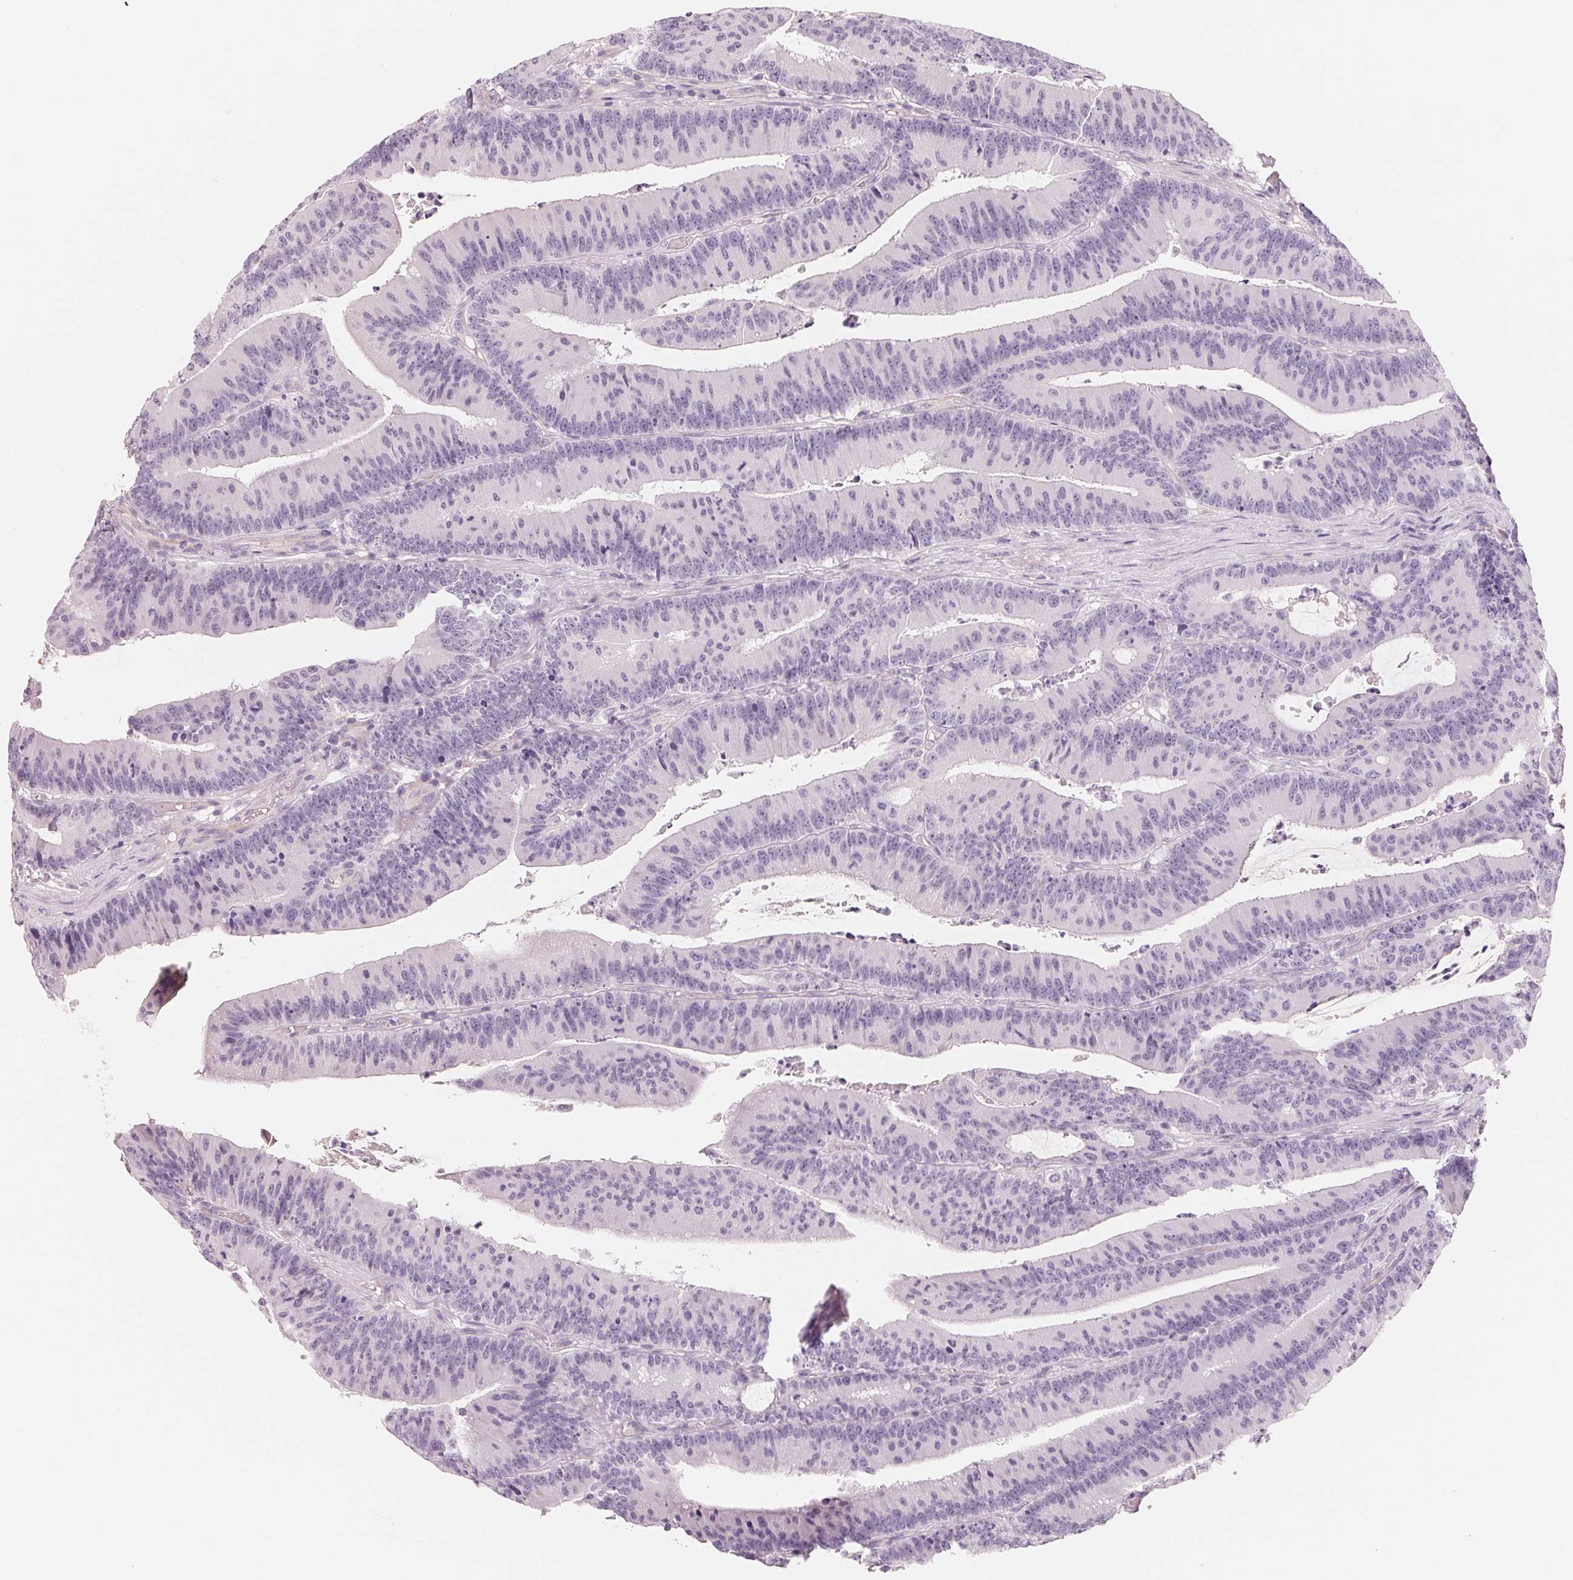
{"staining": {"intensity": "negative", "quantity": "none", "location": "none"}, "tissue": "colorectal cancer", "cell_type": "Tumor cells", "image_type": "cancer", "snomed": [{"axis": "morphology", "description": "Adenocarcinoma, NOS"}, {"axis": "topography", "description": "Colon"}], "caption": "The histopathology image shows no staining of tumor cells in colorectal adenocarcinoma.", "gene": "CFHR2", "patient": {"sex": "female", "age": 78}}